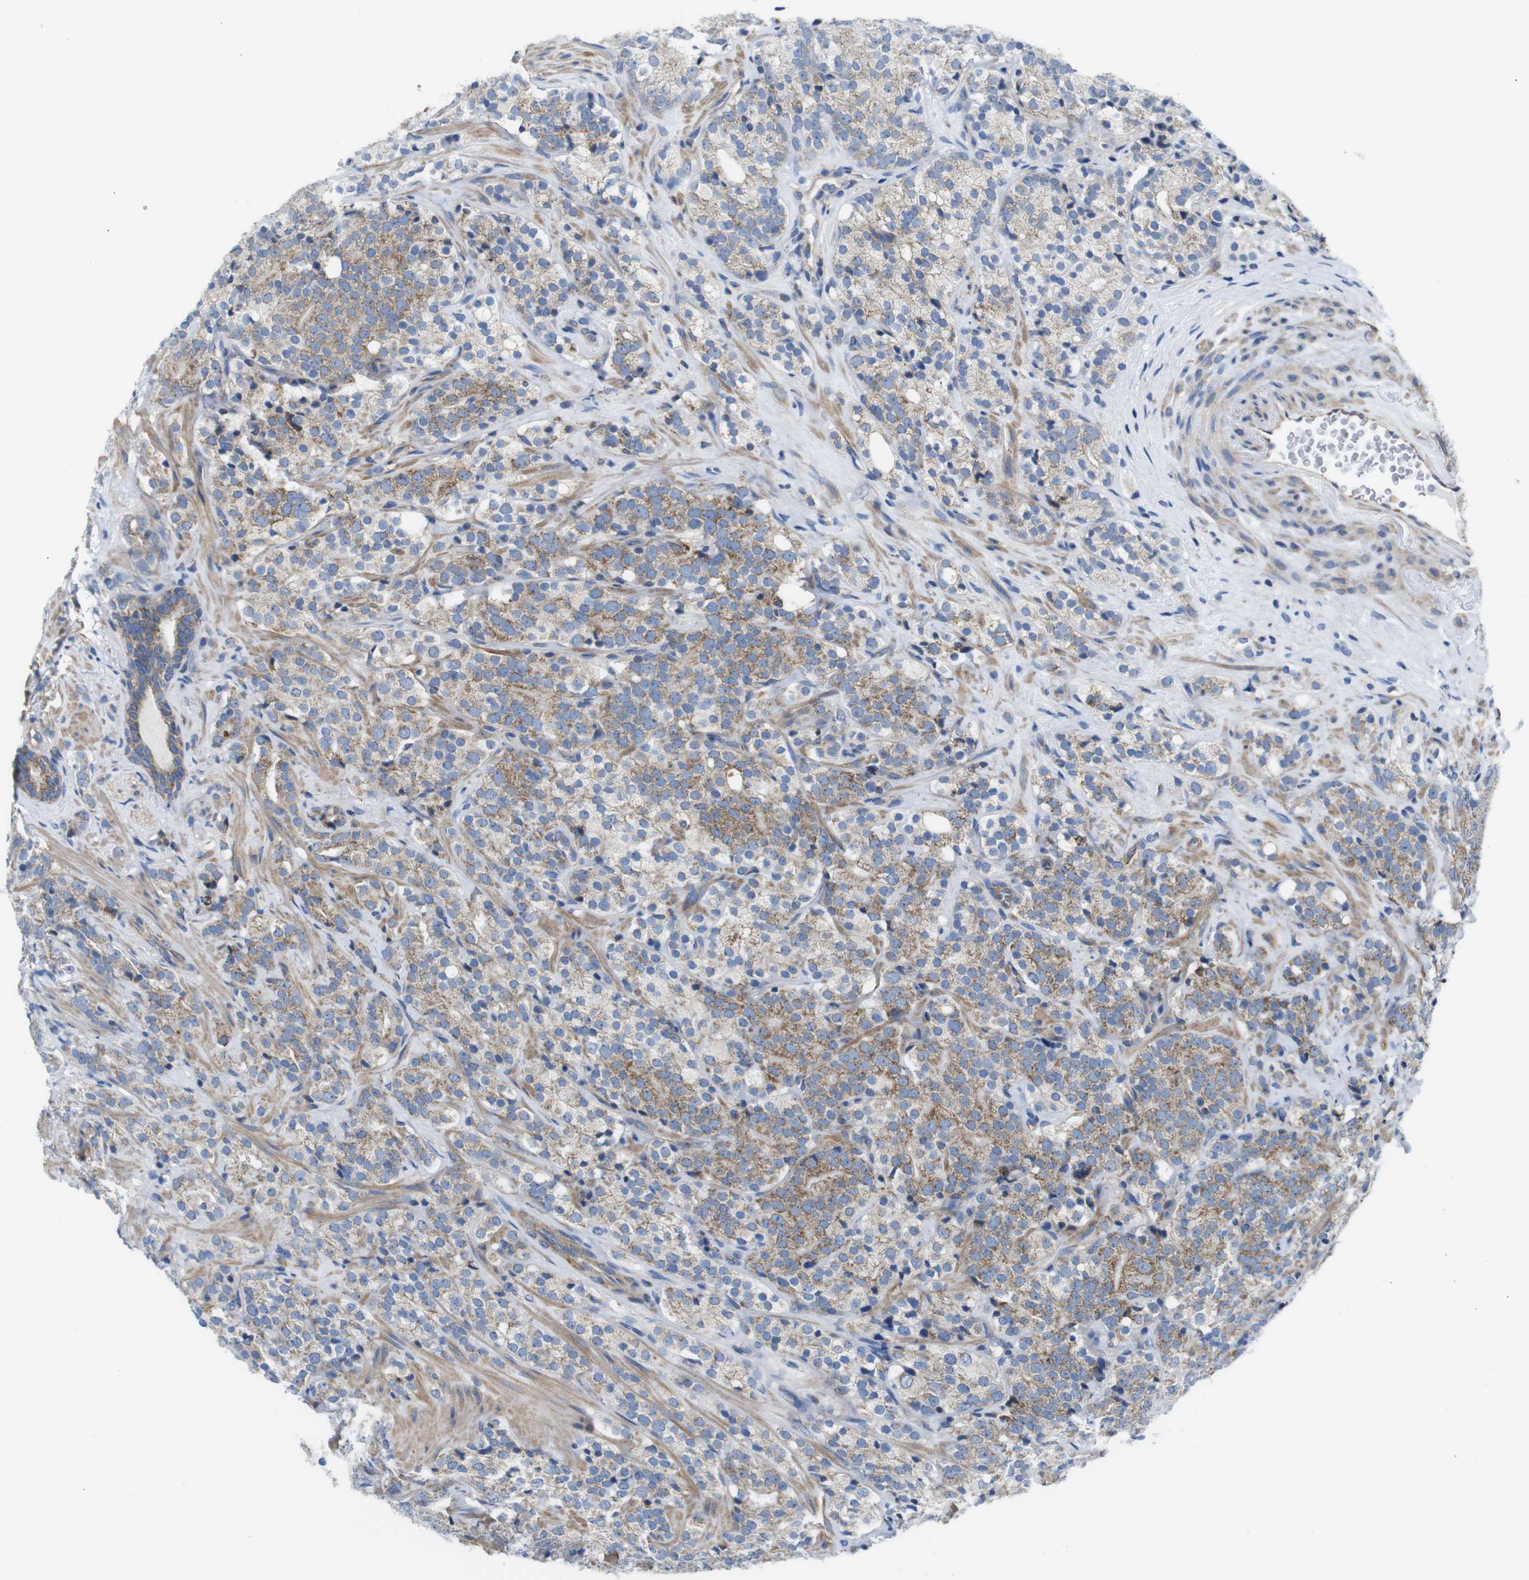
{"staining": {"intensity": "moderate", "quantity": ">75%", "location": "cytoplasmic/membranous"}, "tissue": "prostate cancer", "cell_type": "Tumor cells", "image_type": "cancer", "snomed": [{"axis": "morphology", "description": "Adenocarcinoma, High grade"}, {"axis": "topography", "description": "Prostate"}], "caption": "Prostate cancer (high-grade adenocarcinoma) stained with a protein marker exhibits moderate staining in tumor cells.", "gene": "PDCD1LG2", "patient": {"sex": "male", "age": 71}}